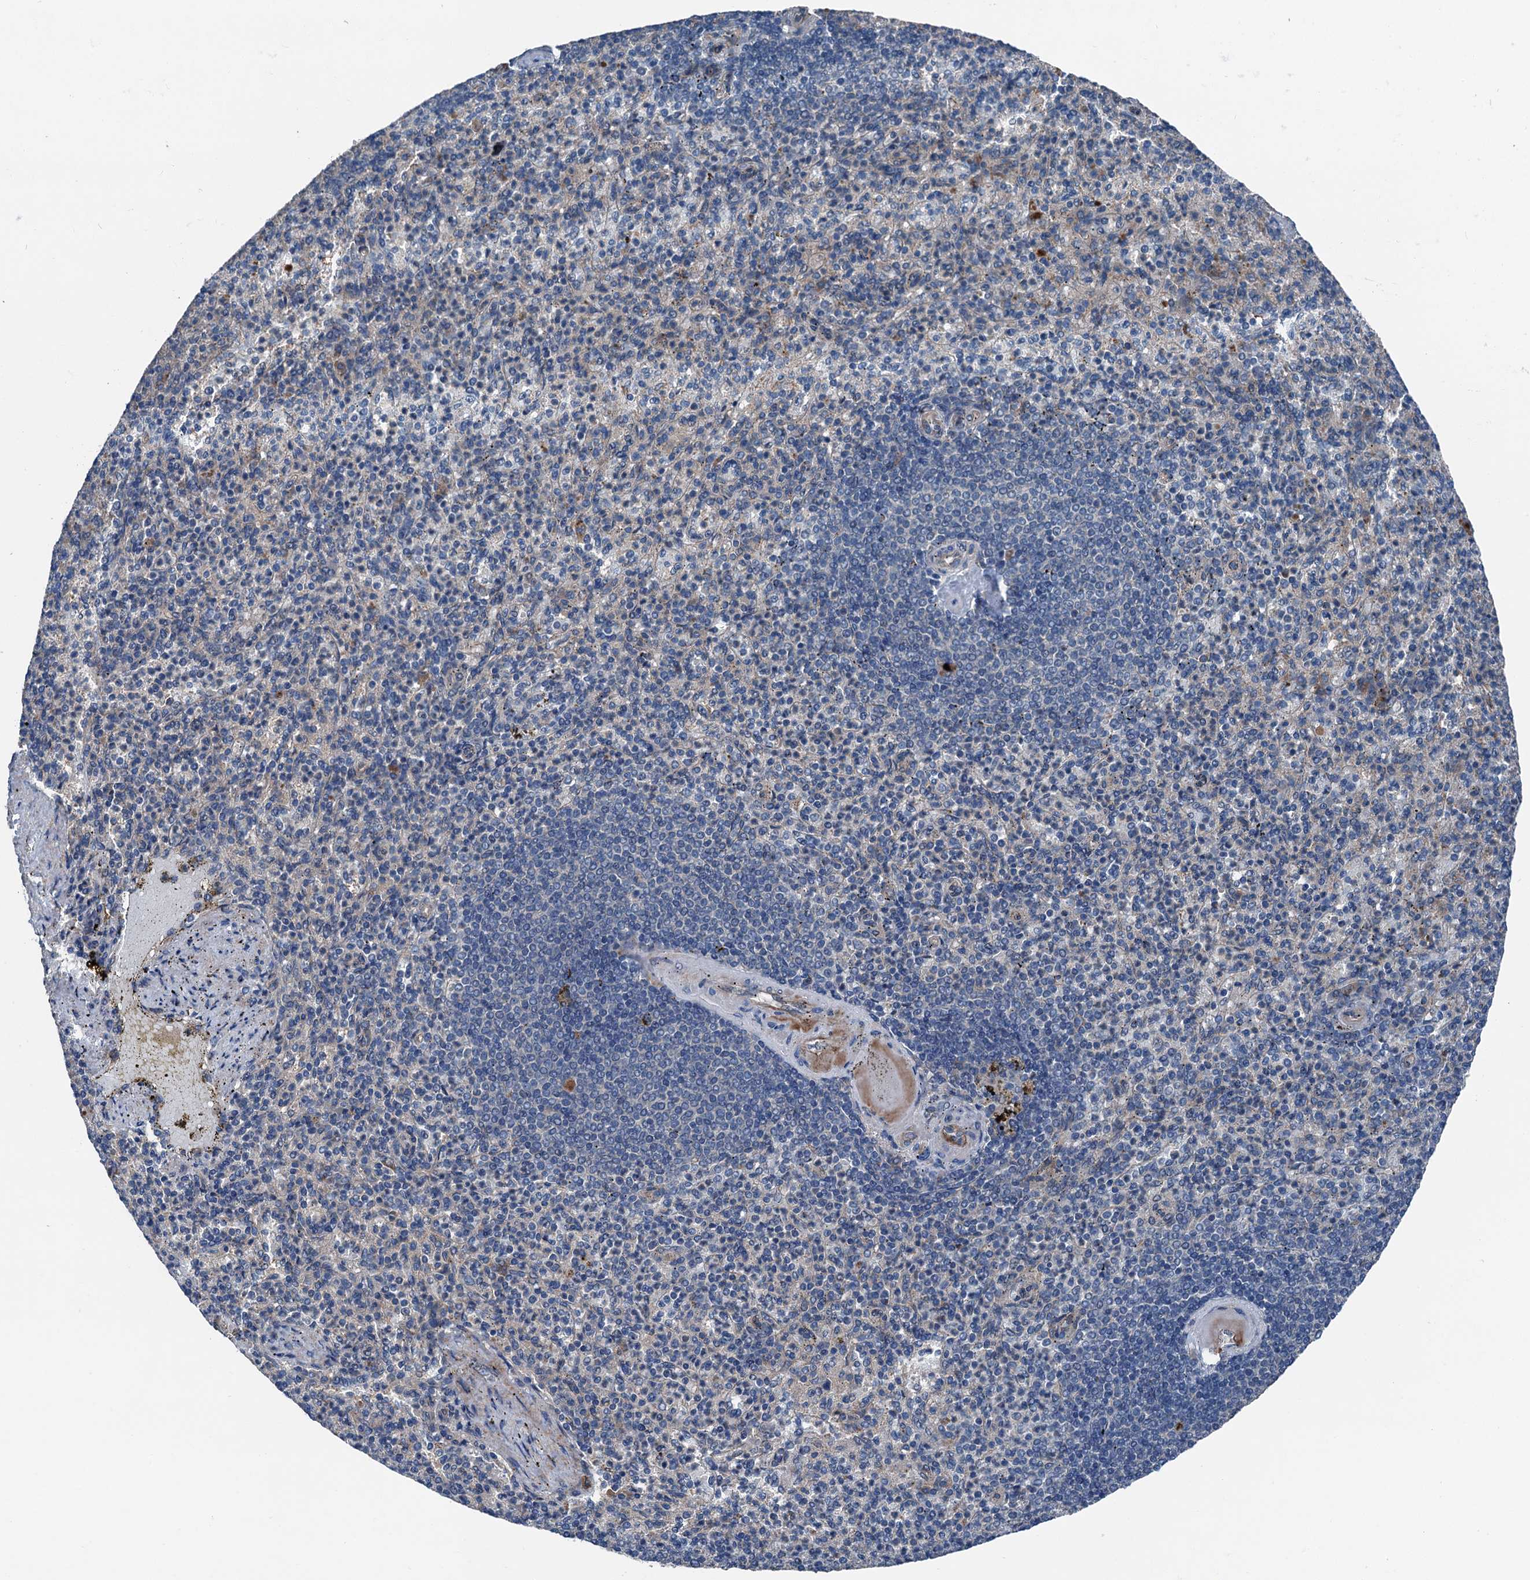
{"staining": {"intensity": "negative", "quantity": "none", "location": "none"}, "tissue": "spleen", "cell_type": "Cells in red pulp", "image_type": "normal", "snomed": [{"axis": "morphology", "description": "Normal tissue, NOS"}, {"axis": "topography", "description": "Spleen"}], "caption": "This is an IHC photomicrograph of normal spleen. There is no positivity in cells in red pulp.", "gene": "SLC2A10", "patient": {"sex": "female", "age": 74}}